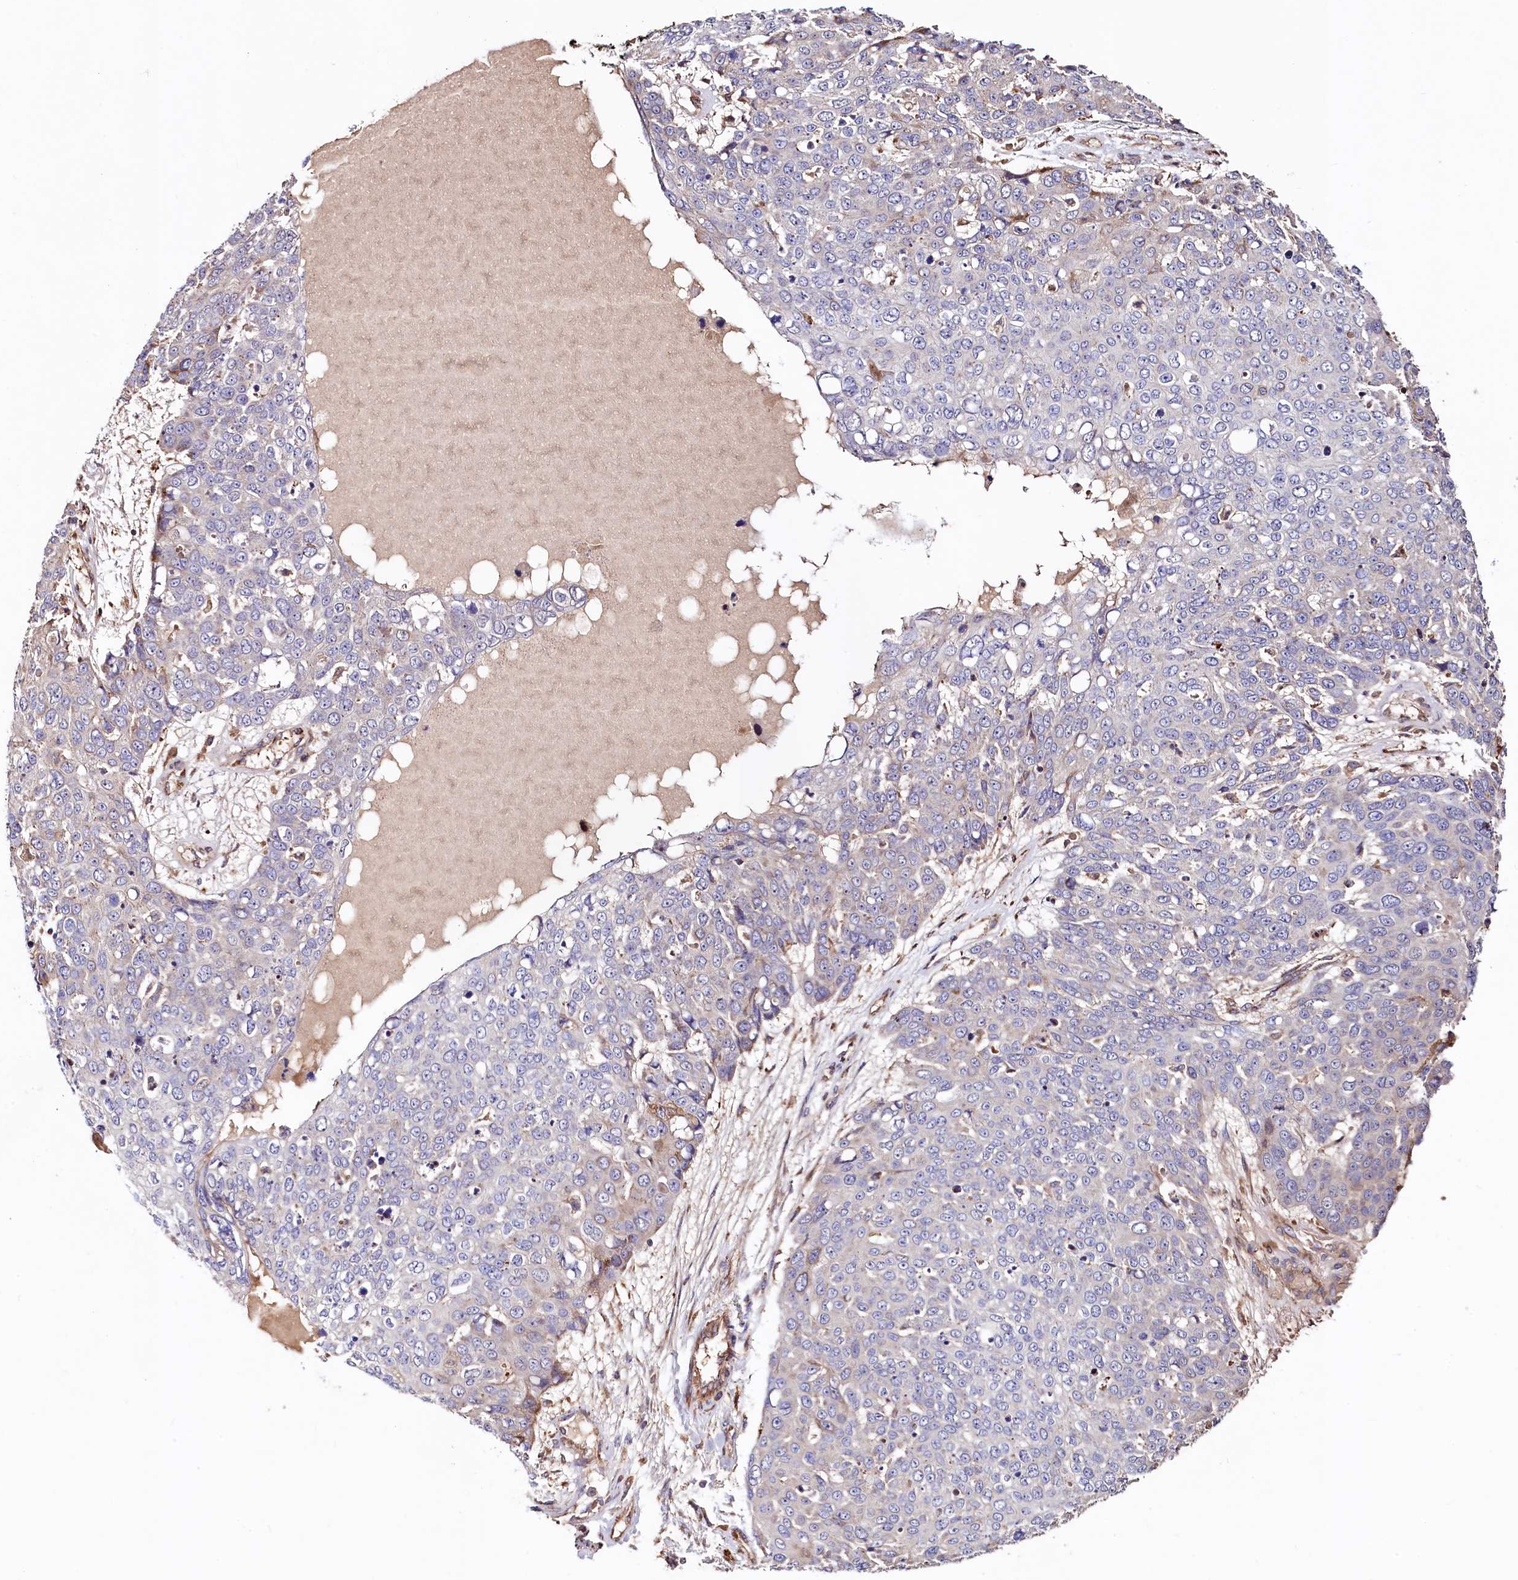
{"staining": {"intensity": "negative", "quantity": "none", "location": "none"}, "tissue": "skin cancer", "cell_type": "Tumor cells", "image_type": "cancer", "snomed": [{"axis": "morphology", "description": "Squamous cell carcinoma, NOS"}, {"axis": "topography", "description": "Skin"}], "caption": "High magnification brightfield microscopy of squamous cell carcinoma (skin) stained with DAB (3,3'-diaminobenzidine) (brown) and counterstained with hematoxylin (blue): tumor cells show no significant positivity. Nuclei are stained in blue.", "gene": "KLHDC4", "patient": {"sex": "male", "age": 71}}